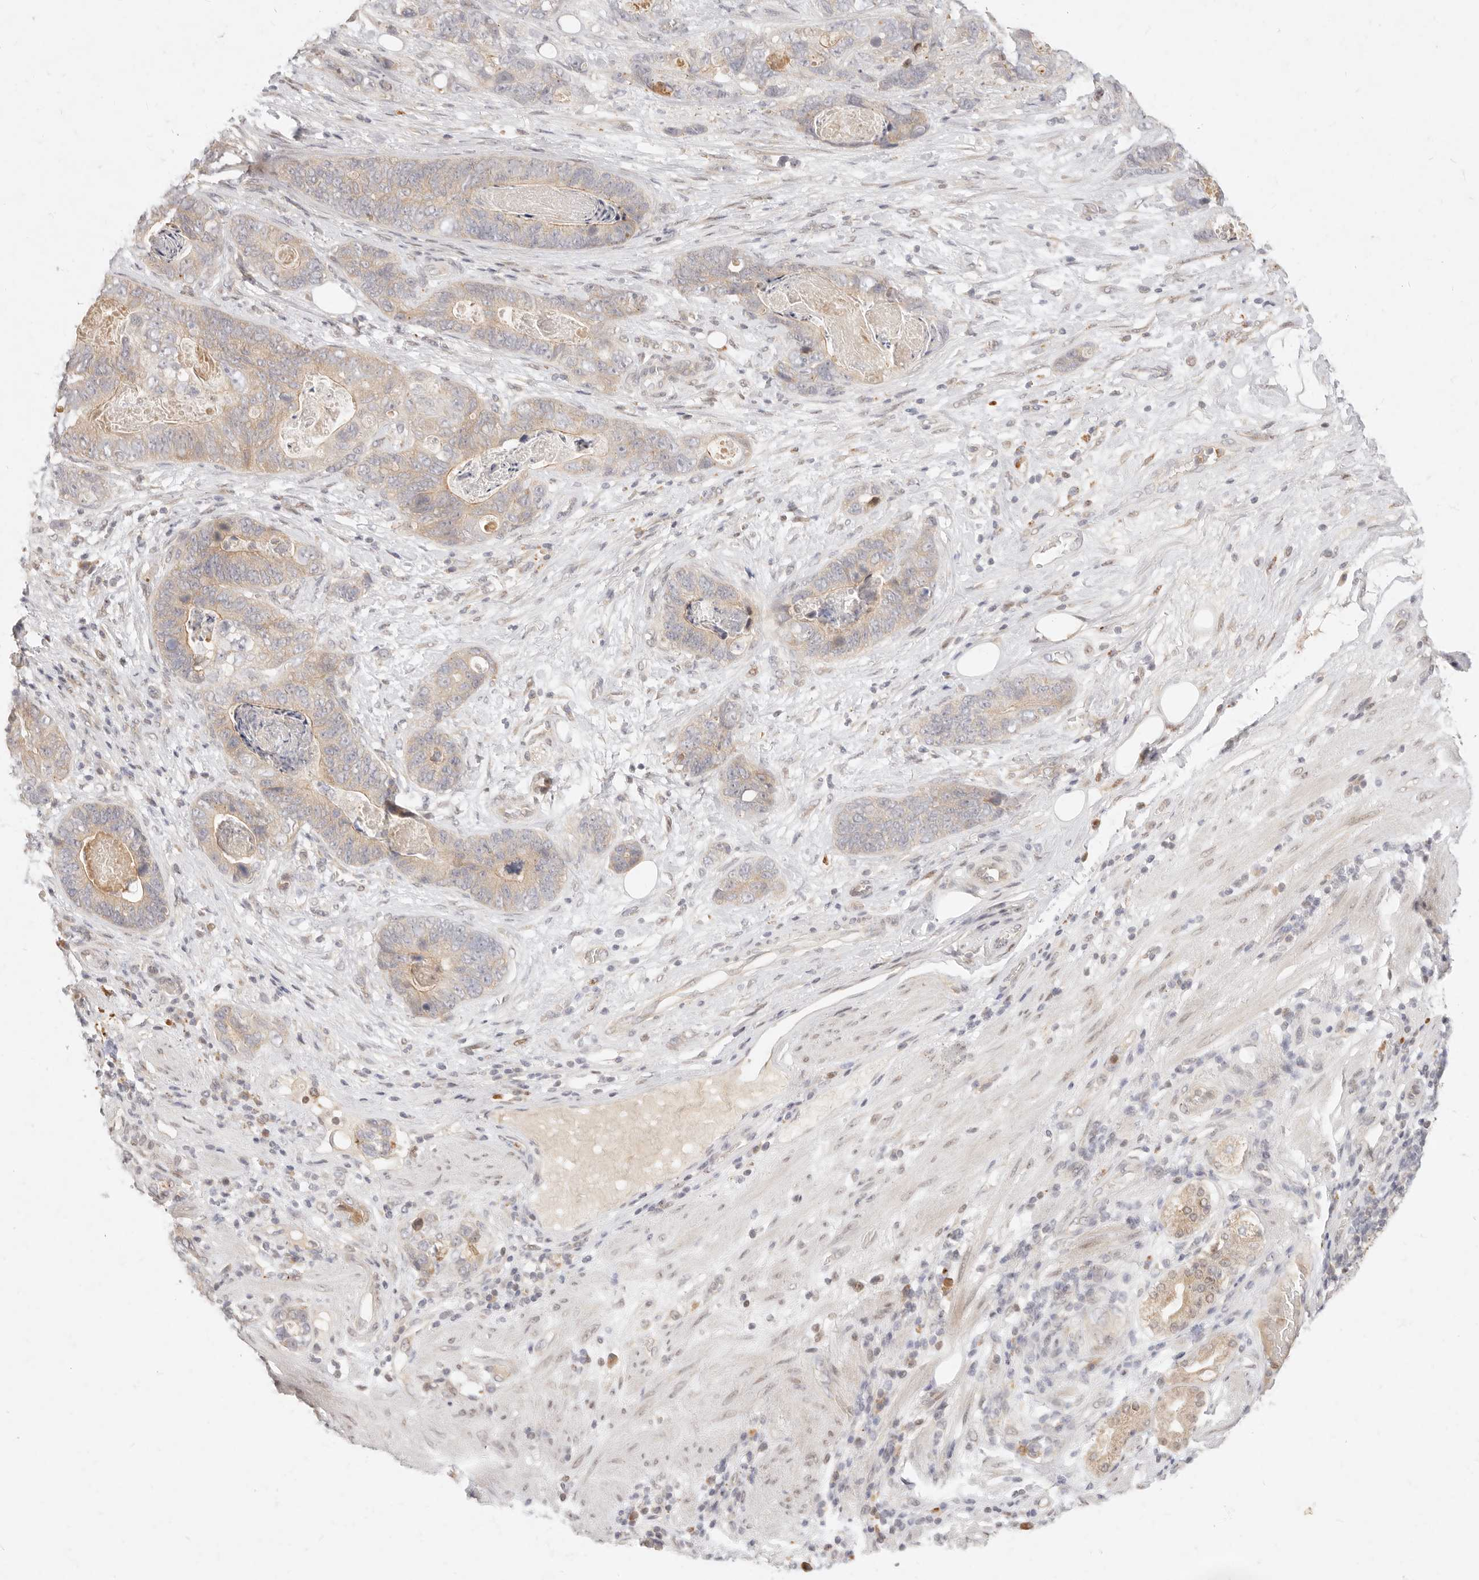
{"staining": {"intensity": "moderate", "quantity": "25%-75%", "location": "cytoplasmic/membranous"}, "tissue": "stomach cancer", "cell_type": "Tumor cells", "image_type": "cancer", "snomed": [{"axis": "morphology", "description": "Normal tissue, NOS"}, {"axis": "morphology", "description": "Adenocarcinoma, NOS"}, {"axis": "topography", "description": "Stomach"}], "caption": "Adenocarcinoma (stomach) stained with DAB immunohistochemistry exhibits medium levels of moderate cytoplasmic/membranous expression in approximately 25%-75% of tumor cells. (DAB = brown stain, brightfield microscopy at high magnification).", "gene": "ASCL3", "patient": {"sex": "female", "age": 89}}